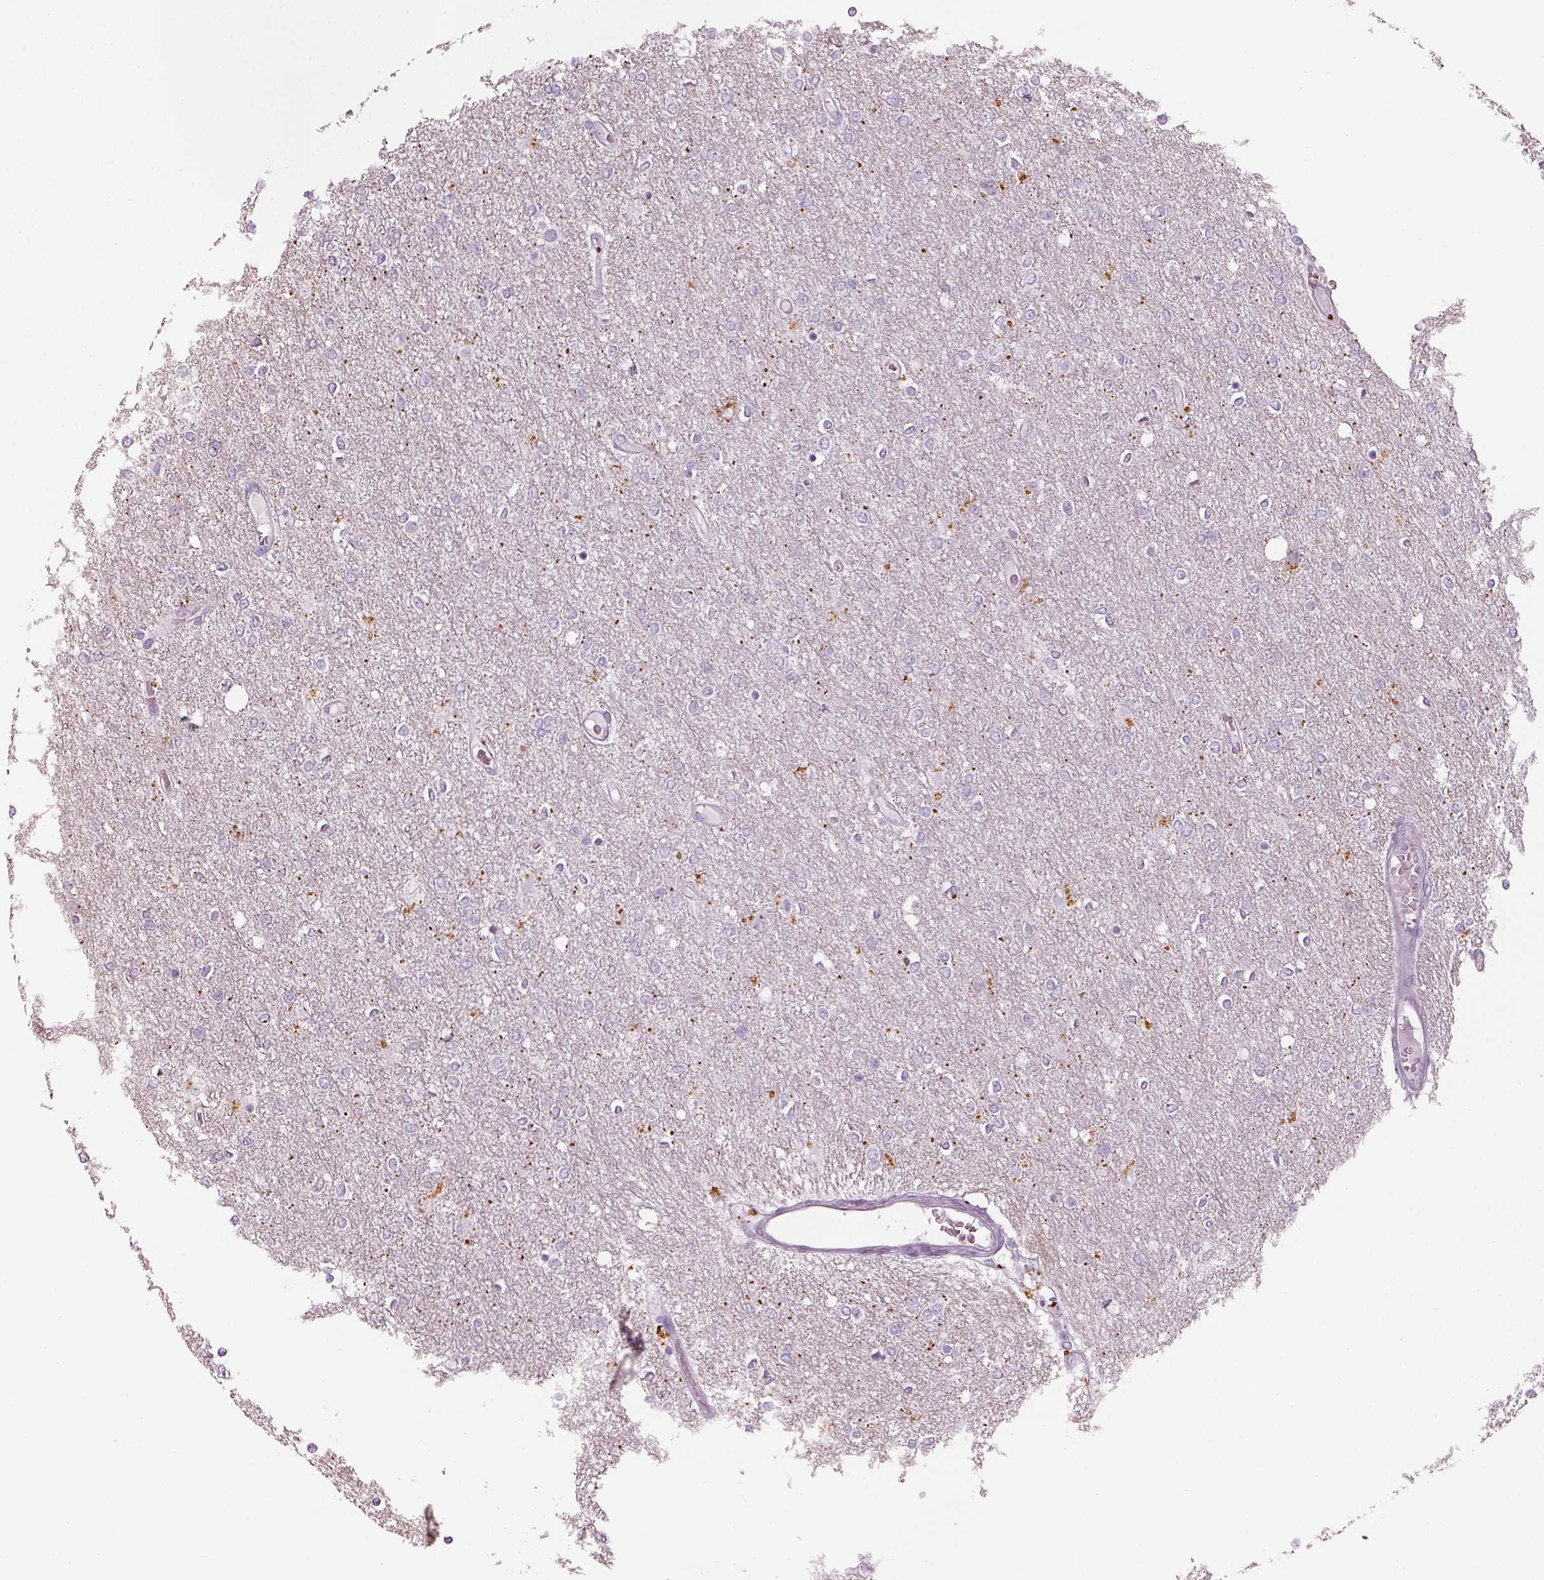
{"staining": {"intensity": "negative", "quantity": "none", "location": "none"}, "tissue": "glioma", "cell_type": "Tumor cells", "image_type": "cancer", "snomed": [{"axis": "morphology", "description": "Glioma, malignant, High grade"}, {"axis": "topography", "description": "Brain"}], "caption": "The photomicrograph exhibits no staining of tumor cells in malignant high-grade glioma.", "gene": "SAG", "patient": {"sex": "female", "age": 61}}